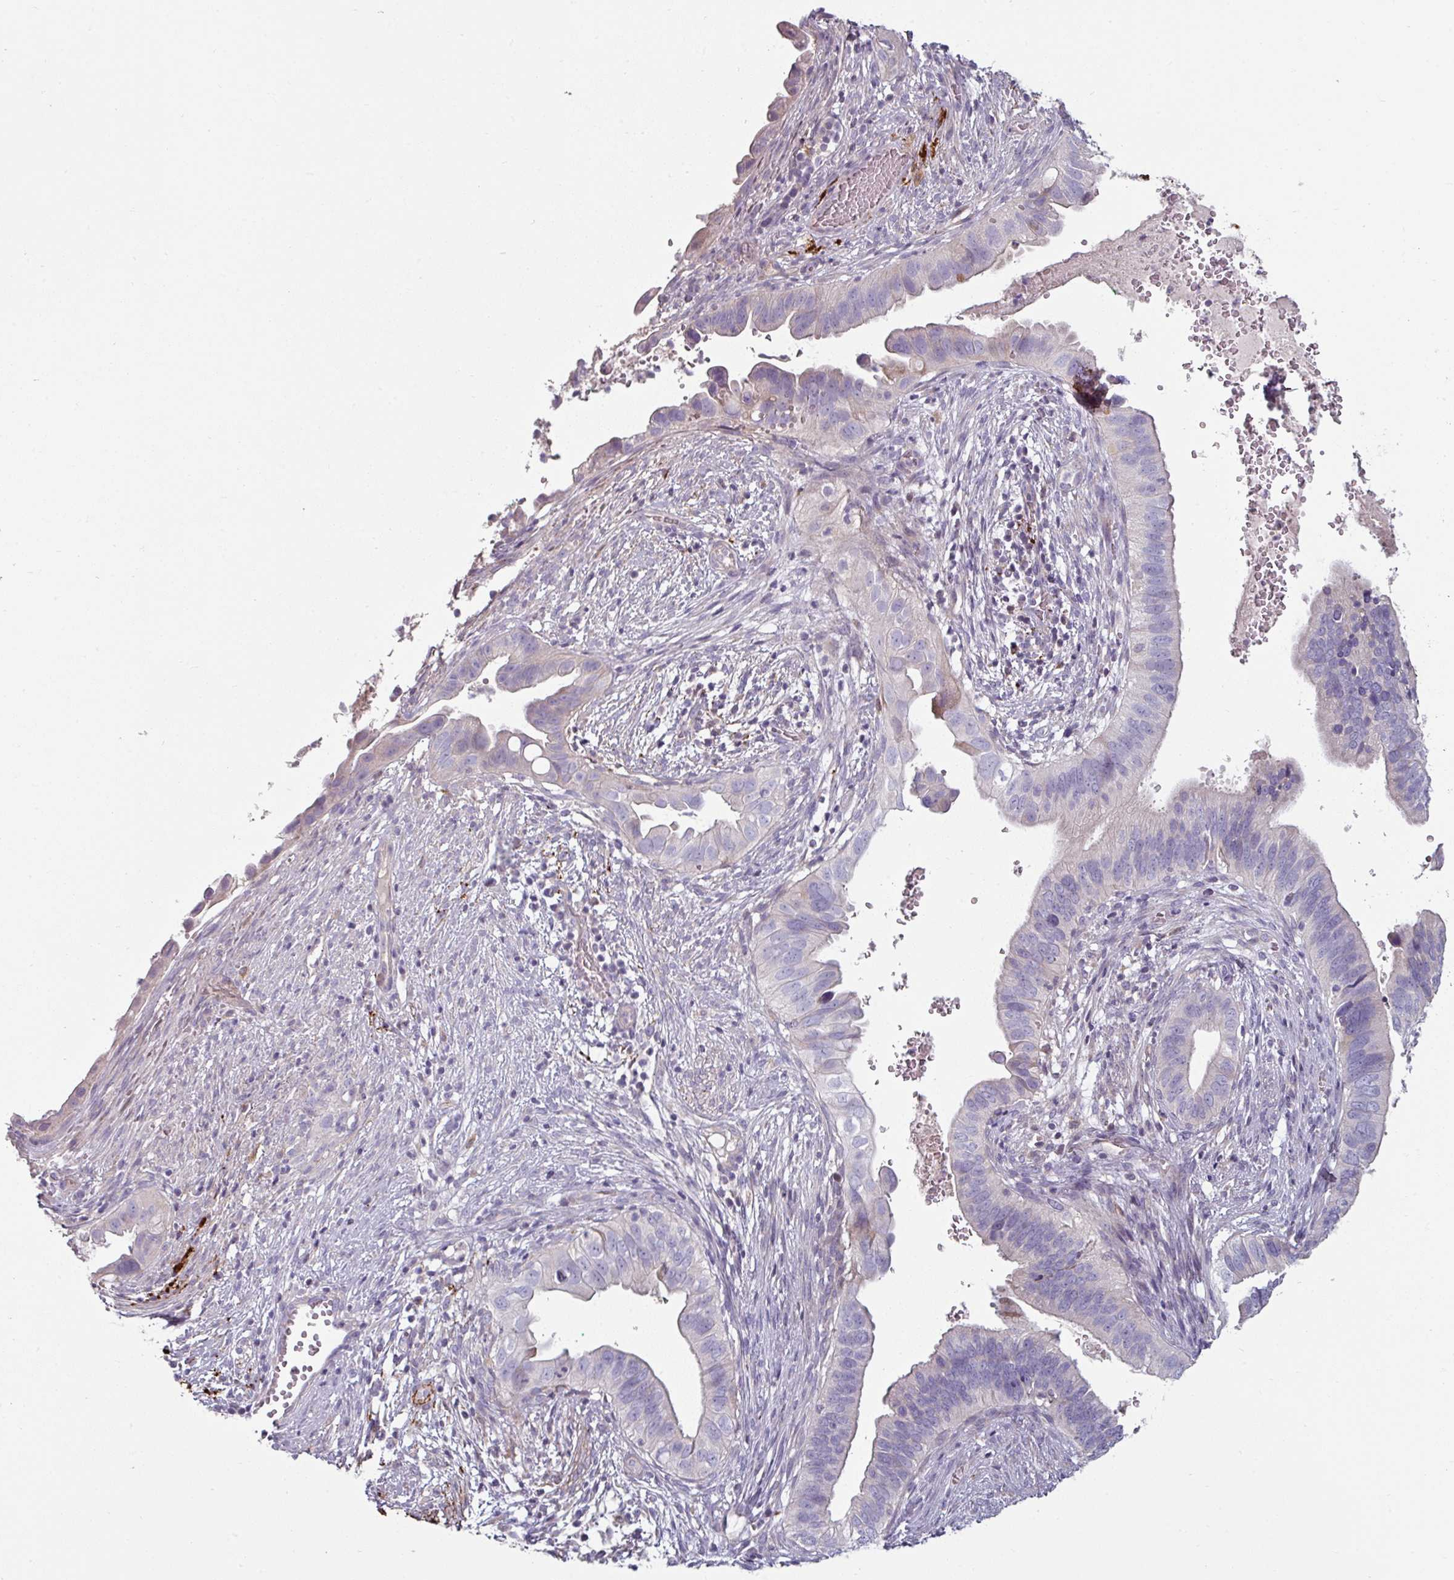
{"staining": {"intensity": "weak", "quantity": "<25%", "location": "cytoplasmic/membranous"}, "tissue": "cervical cancer", "cell_type": "Tumor cells", "image_type": "cancer", "snomed": [{"axis": "morphology", "description": "Adenocarcinoma, NOS"}, {"axis": "topography", "description": "Cervix"}], "caption": "Adenocarcinoma (cervical) was stained to show a protein in brown. There is no significant staining in tumor cells.", "gene": "MTMR14", "patient": {"sex": "female", "age": 42}}